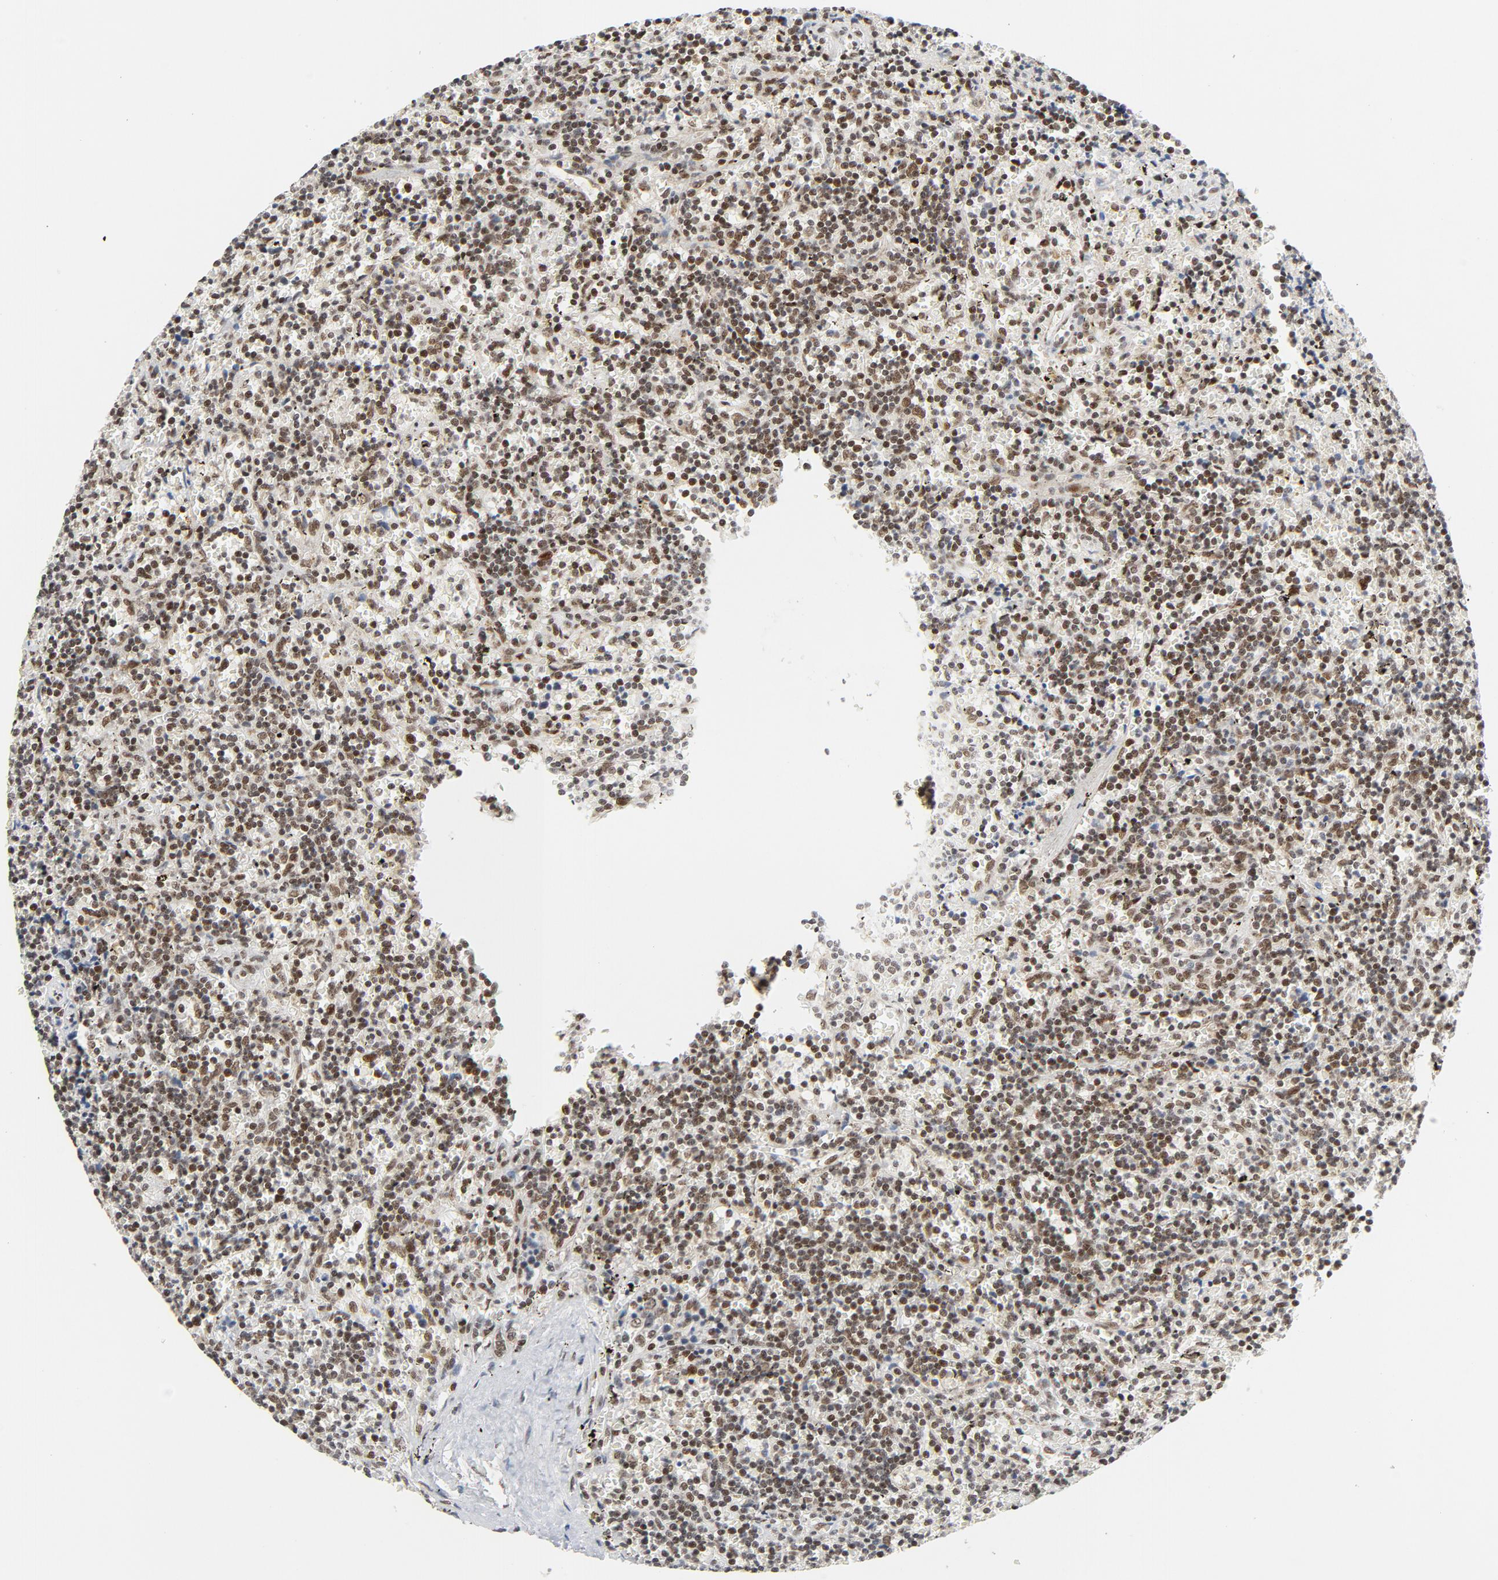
{"staining": {"intensity": "strong", "quantity": ">75%", "location": "nuclear"}, "tissue": "lymphoma", "cell_type": "Tumor cells", "image_type": "cancer", "snomed": [{"axis": "morphology", "description": "Malignant lymphoma, non-Hodgkin's type, Low grade"}, {"axis": "topography", "description": "Spleen"}], "caption": "A high amount of strong nuclear staining is appreciated in about >75% of tumor cells in low-grade malignant lymphoma, non-Hodgkin's type tissue. The staining was performed using DAB, with brown indicating positive protein expression. Nuclei are stained blue with hematoxylin.", "gene": "ERCC1", "patient": {"sex": "male", "age": 60}}